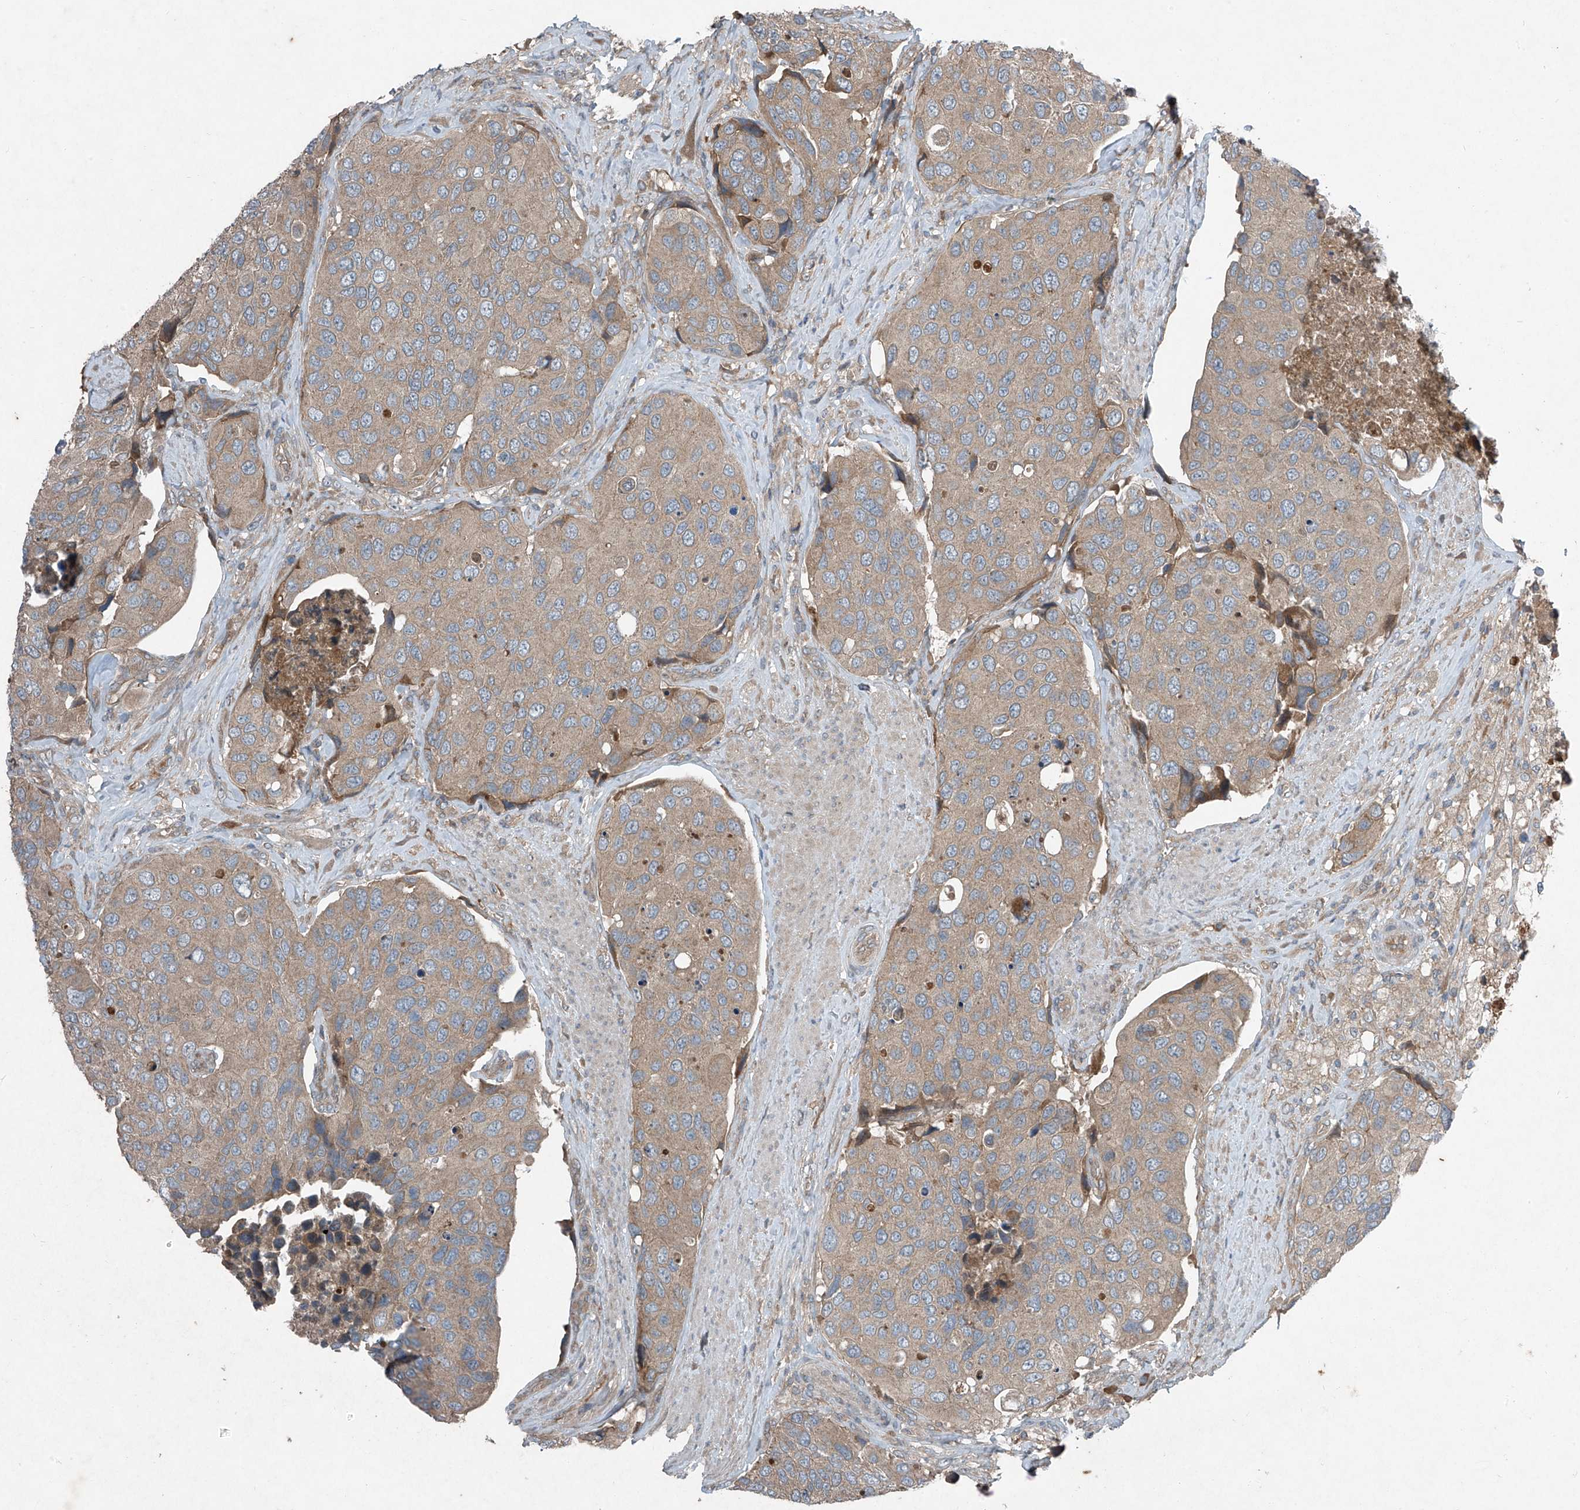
{"staining": {"intensity": "weak", "quantity": ">75%", "location": "cytoplasmic/membranous"}, "tissue": "urothelial cancer", "cell_type": "Tumor cells", "image_type": "cancer", "snomed": [{"axis": "morphology", "description": "Urothelial carcinoma, High grade"}, {"axis": "topography", "description": "Urinary bladder"}], "caption": "The micrograph demonstrates staining of urothelial carcinoma (high-grade), revealing weak cytoplasmic/membranous protein positivity (brown color) within tumor cells.", "gene": "FOXRED2", "patient": {"sex": "male", "age": 74}}